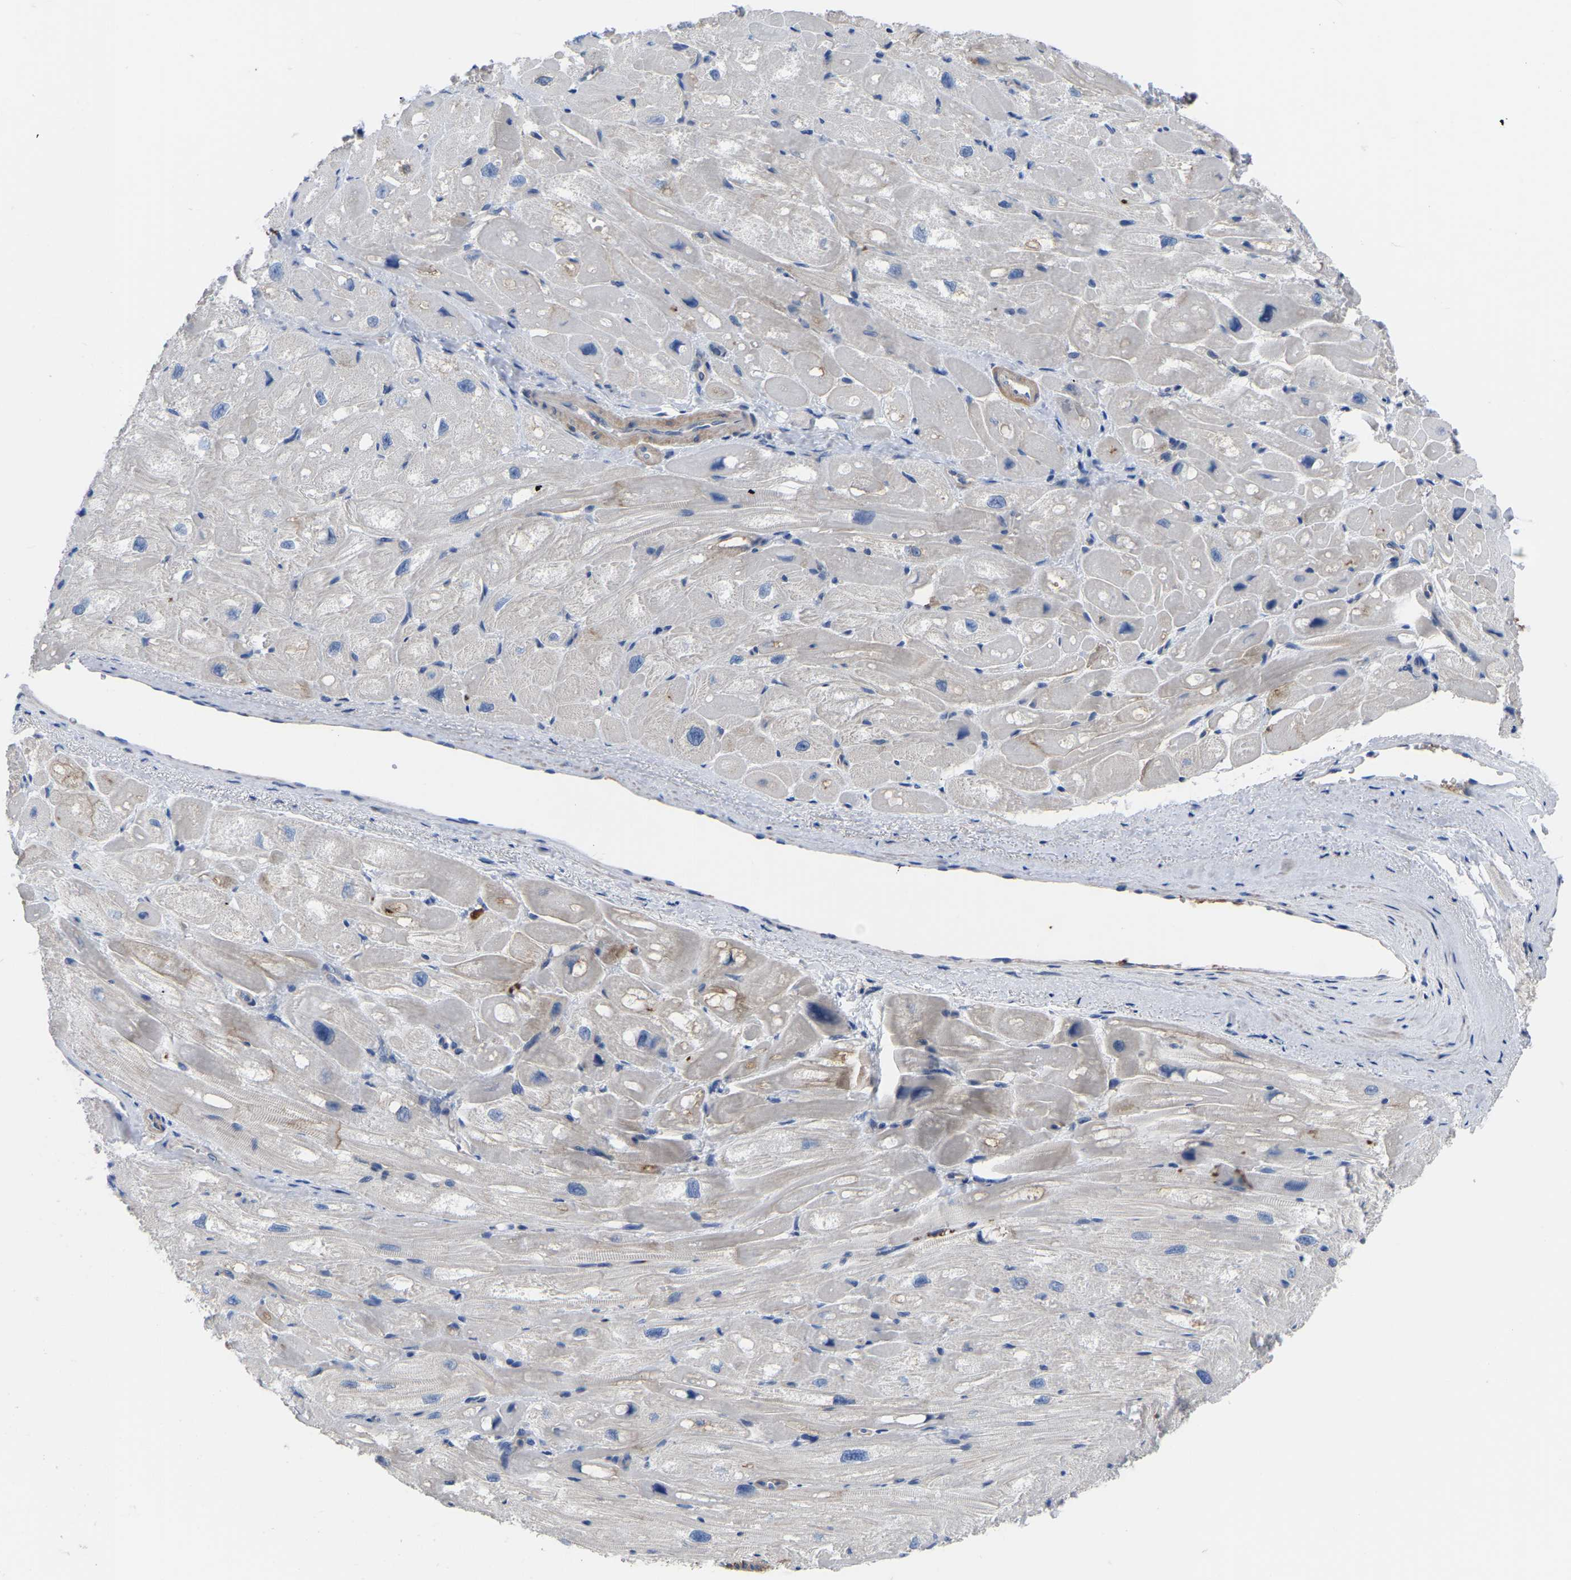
{"staining": {"intensity": "negative", "quantity": "none", "location": "none"}, "tissue": "heart muscle", "cell_type": "Cardiomyocytes", "image_type": "normal", "snomed": [{"axis": "morphology", "description": "Normal tissue, NOS"}, {"axis": "topography", "description": "Heart"}], "caption": "DAB (3,3'-diaminobenzidine) immunohistochemical staining of benign heart muscle exhibits no significant expression in cardiomyocytes. (Brightfield microscopy of DAB (3,3'-diaminobenzidine) immunohistochemistry (IHC) at high magnification).", "gene": "ZNF449", "patient": {"sex": "male", "age": 49}}